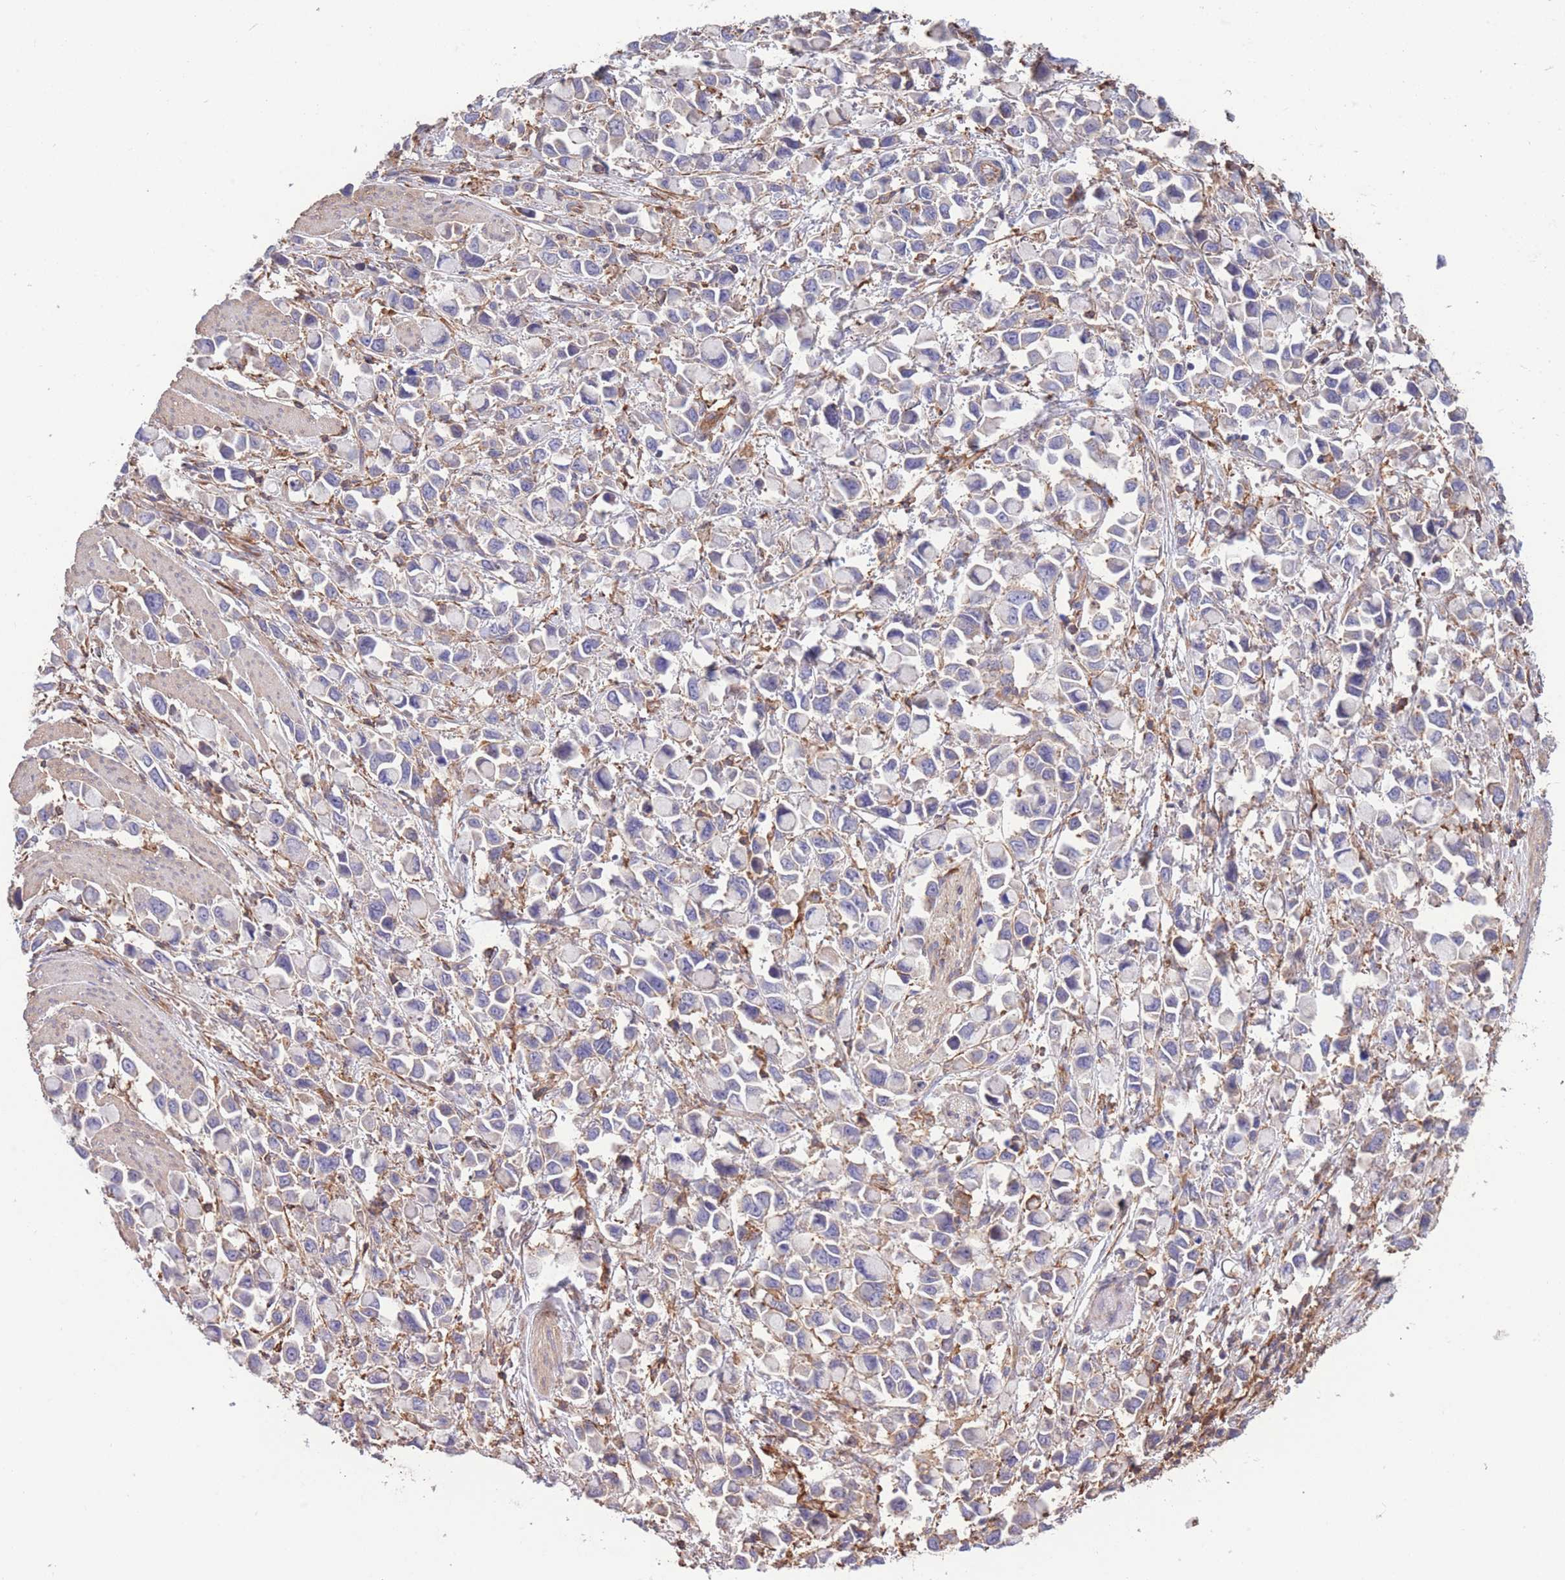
{"staining": {"intensity": "negative", "quantity": "none", "location": "none"}, "tissue": "stomach cancer", "cell_type": "Tumor cells", "image_type": "cancer", "snomed": [{"axis": "morphology", "description": "Adenocarcinoma, NOS"}, {"axis": "topography", "description": "Stomach"}], "caption": "Tumor cells are negative for protein expression in human stomach cancer.", "gene": "LRRN4CL", "patient": {"sex": "female", "age": 81}}